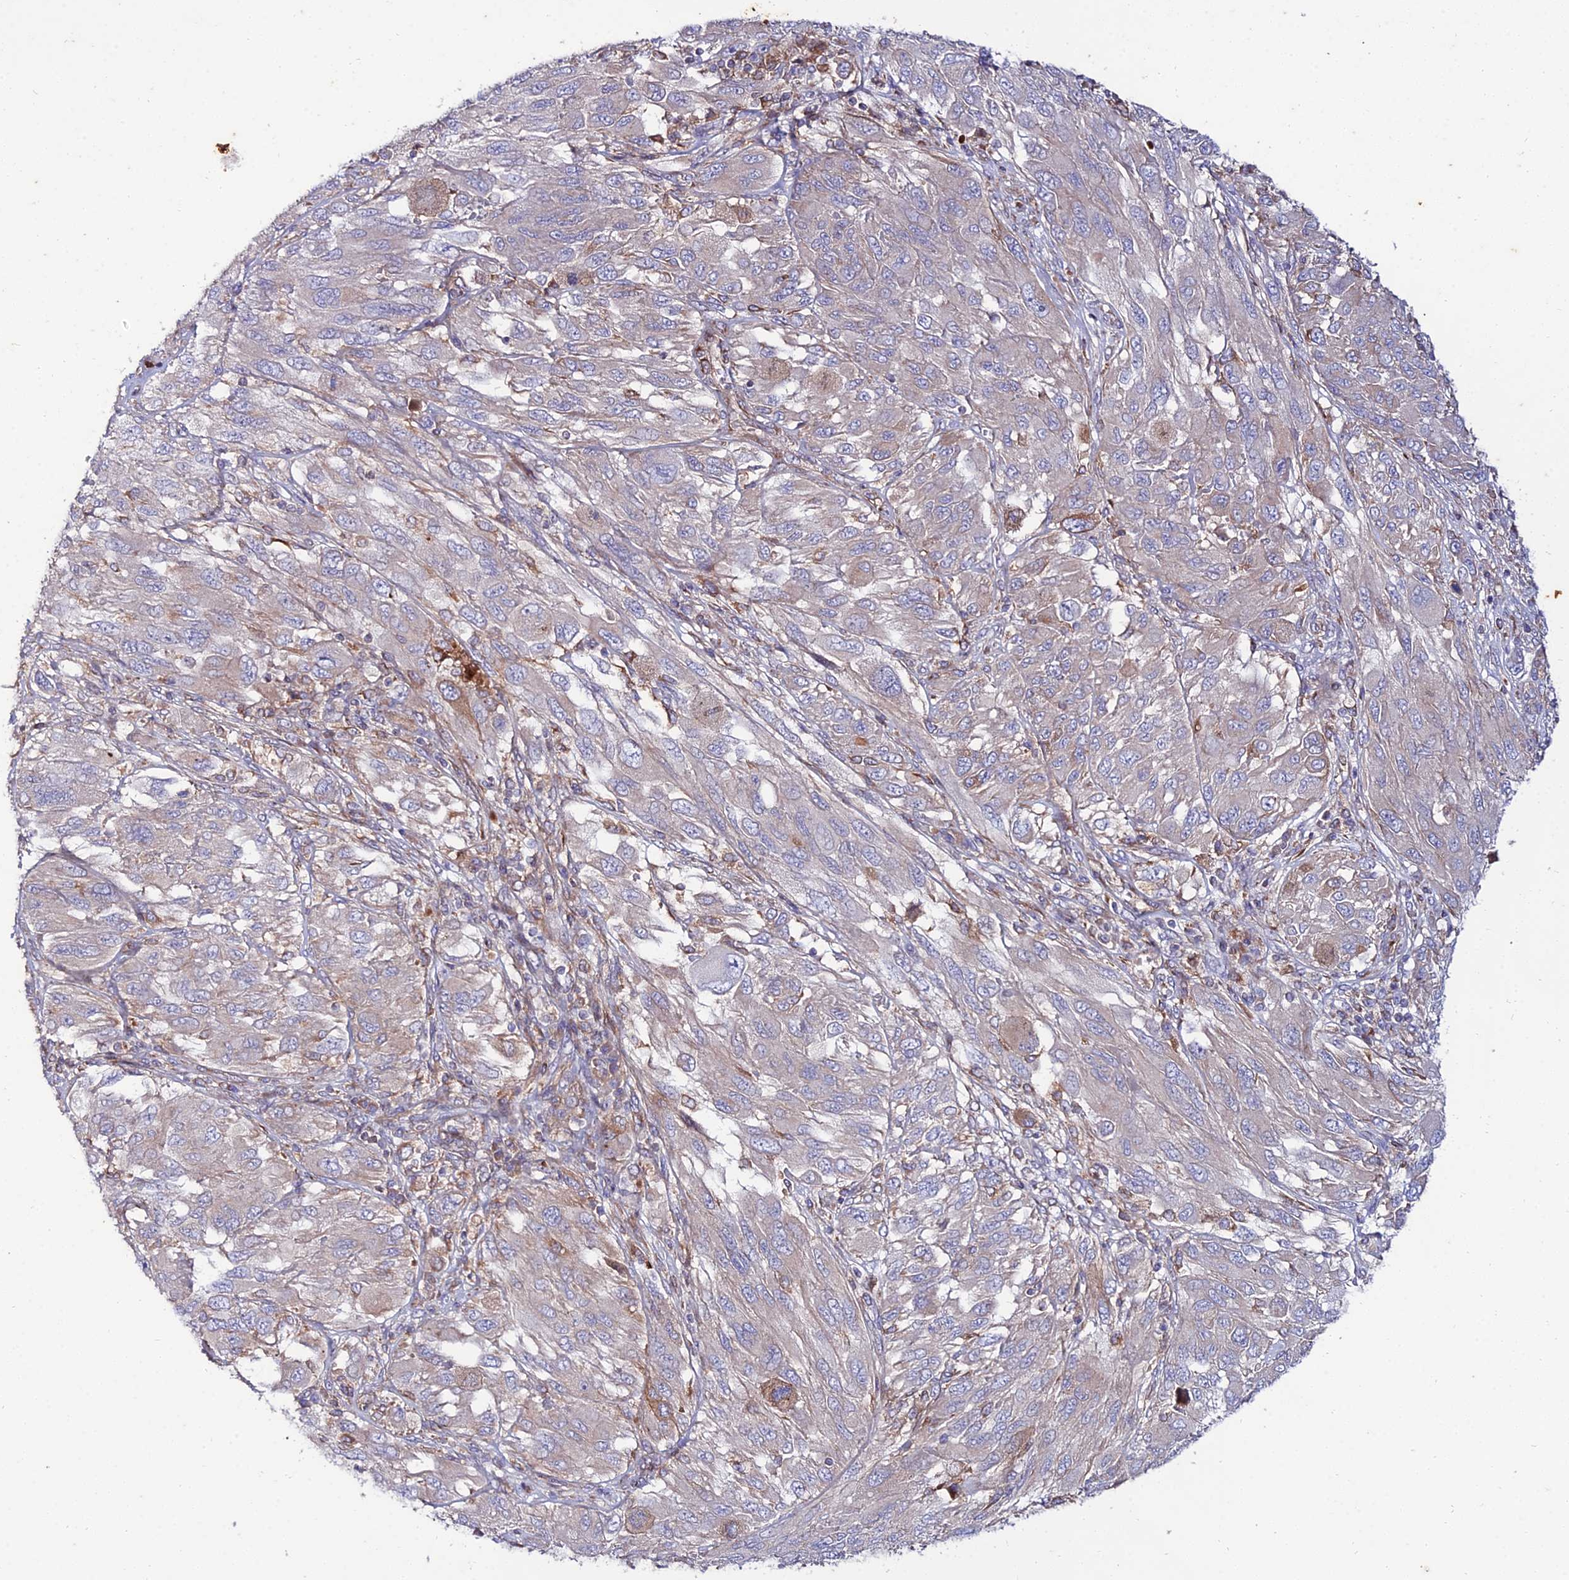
{"staining": {"intensity": "negative", "quantity": "none", "location": "none"}, "tissue": "melanoma", "cell_type": "Tumor cells", "image_type": "cancer", "snomed": [{"axis": "morphology", "description": "Malignant melanoma, NOS"}, {"axis": "topography", "description": "Skin"}], "caption": "There is no significant positivity in tumor cells of melanoma.", "gene": "ARL6IP1", "patient": {"sex": "female", "age": 91}}